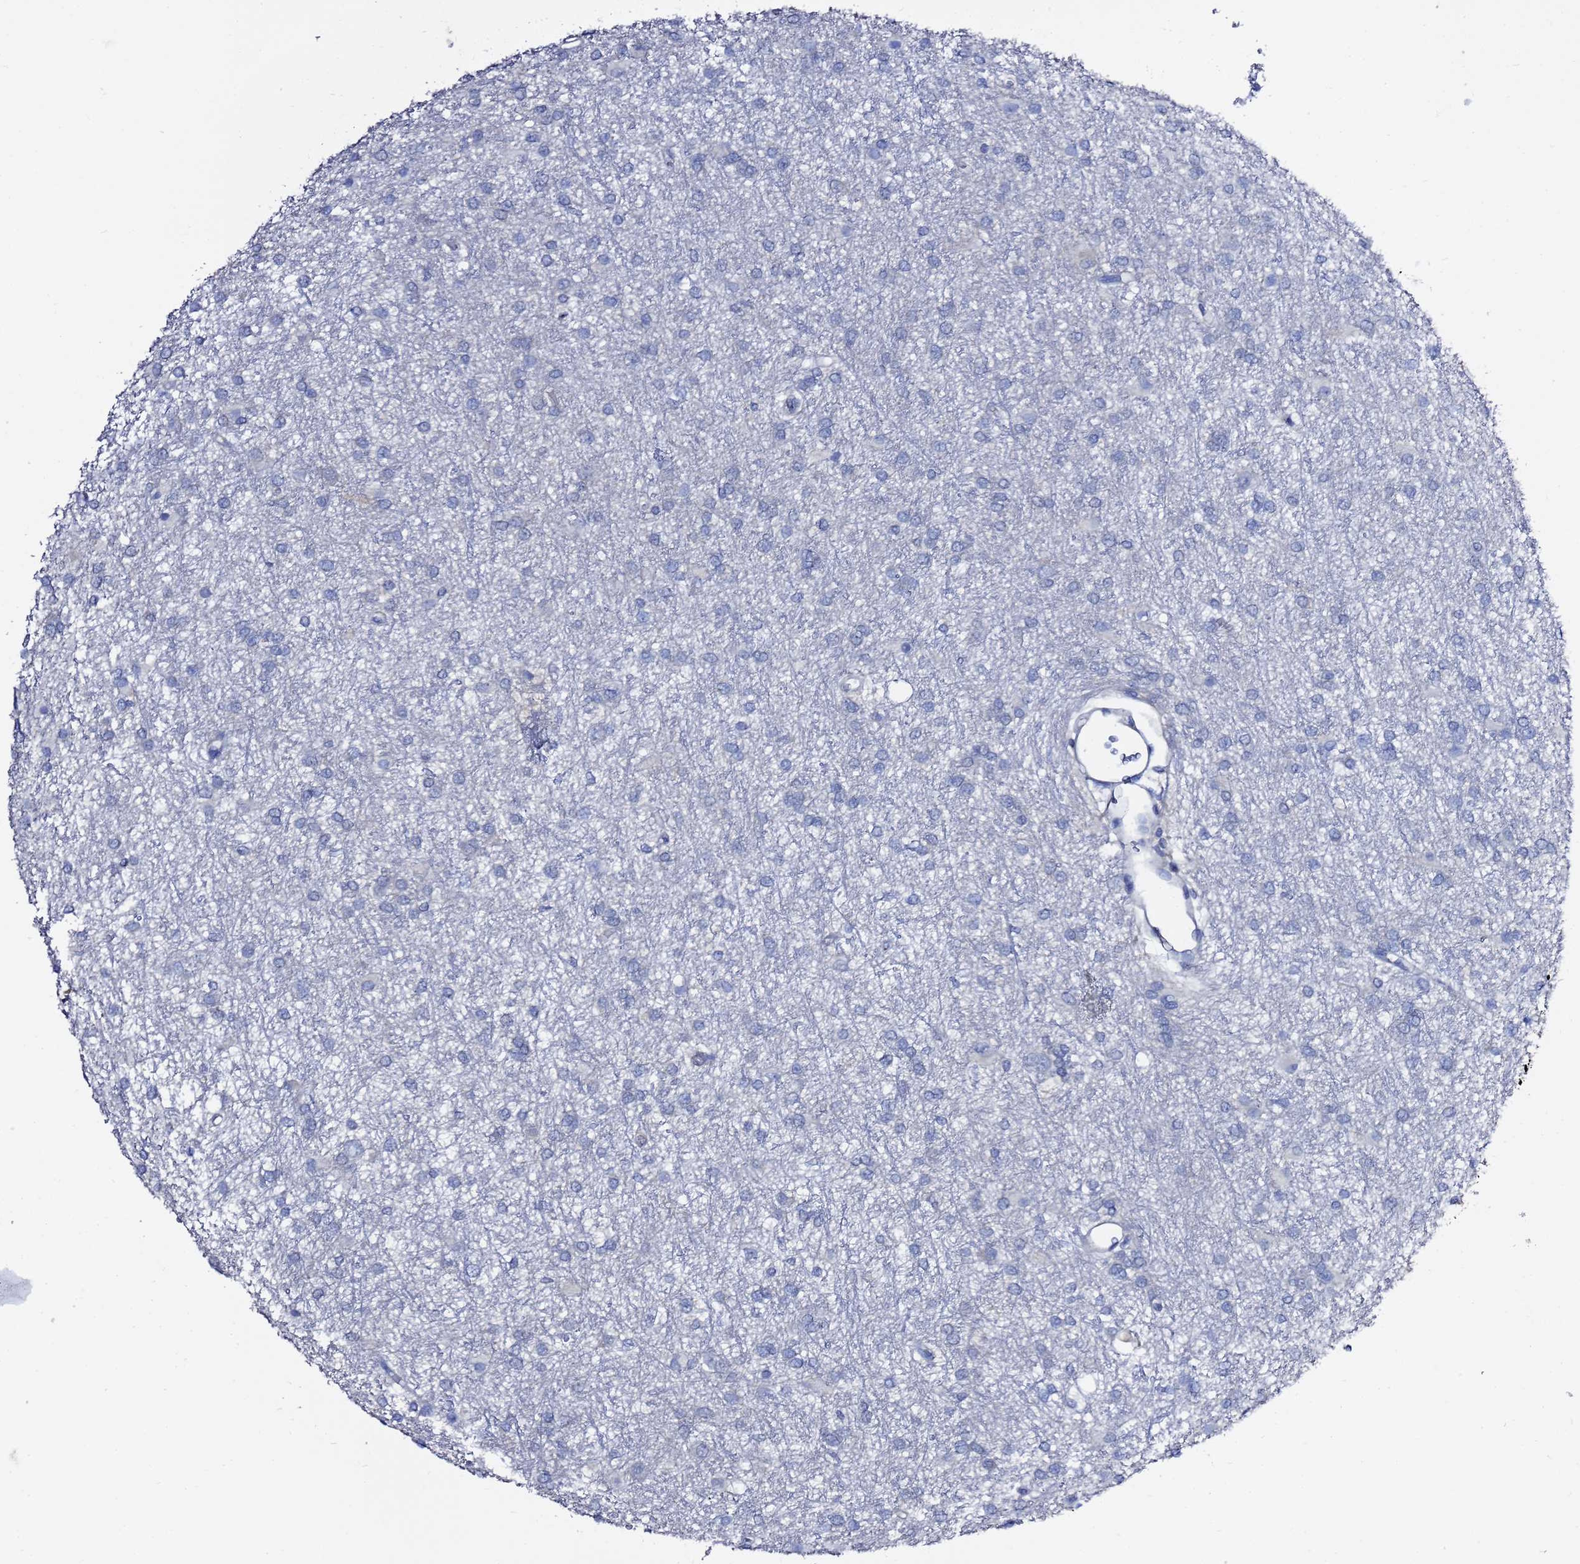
{"staining": {"intensity": "negative", "quantity": "none", "location": "none"}, "tissue": "glioma", "cell_type": "Tumor cells", "image_type": "cancer", "snomed": [{"axis": "morphology", "description": "Glioma, malignant, High grade"}, {"axis": "topography", "description": "Brain"}], "caption": "Tumor cells are negative for brown protein staining in glioma.", "gene": "LENG1", "patient": {"sex": "female", "age": 50}}